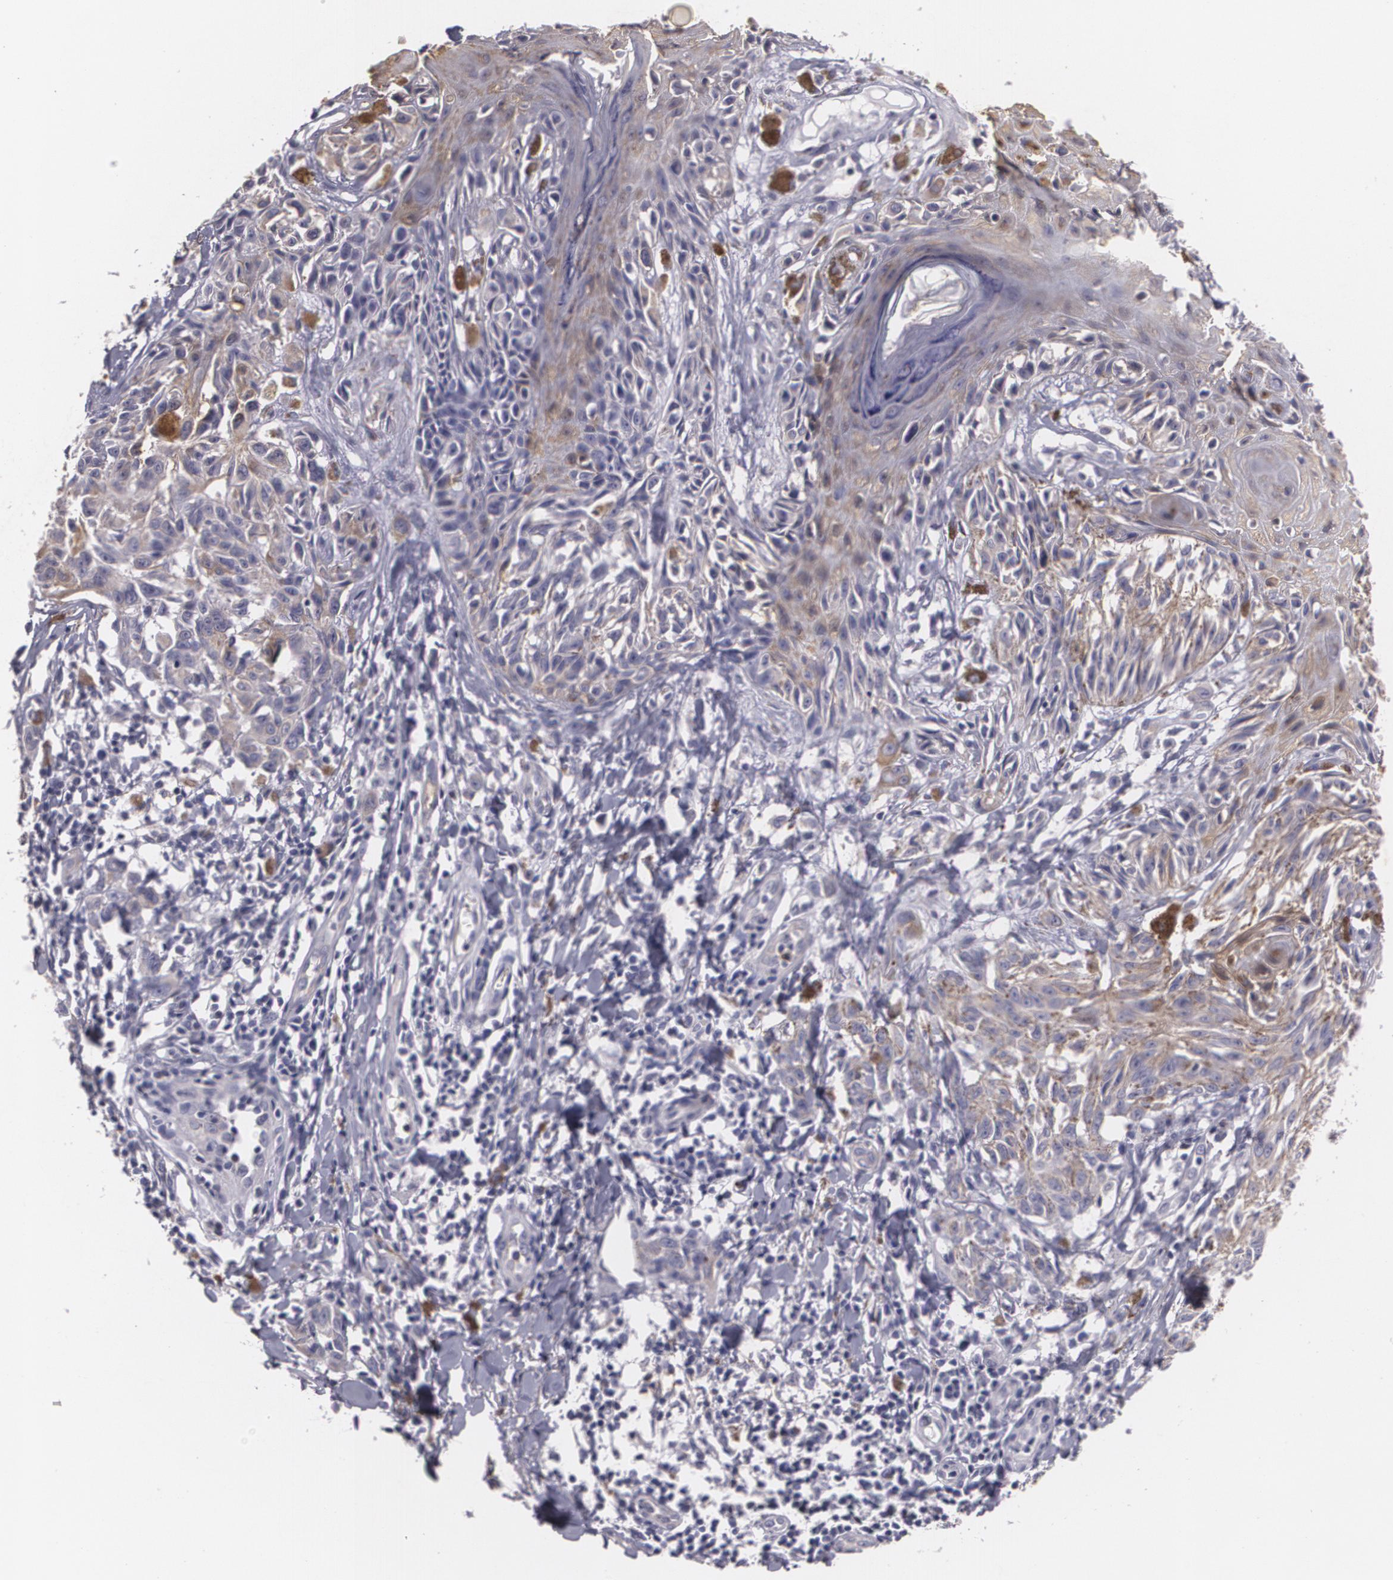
{"staining": {"intensity": "weak", "quantity": ">75%", "location": "cytoplasmic/membranous"}, "tissue": "melanoma", "cell_type": "Tumor cells", "image_type": "cancer", "snomed": [{"axis": "morphology", "description": "Malignant melanoma, NOS"}, {"axis": "topography", "description": "Skin"}], "caption": "This photomicrograph demonstrates IHC staining of melanoma, with low weak cytoplasmic/membranous staining in approximately >75% of tumor cells.", "gene": "KCNA4", "patient": {"sex": "female", "age": 77}}